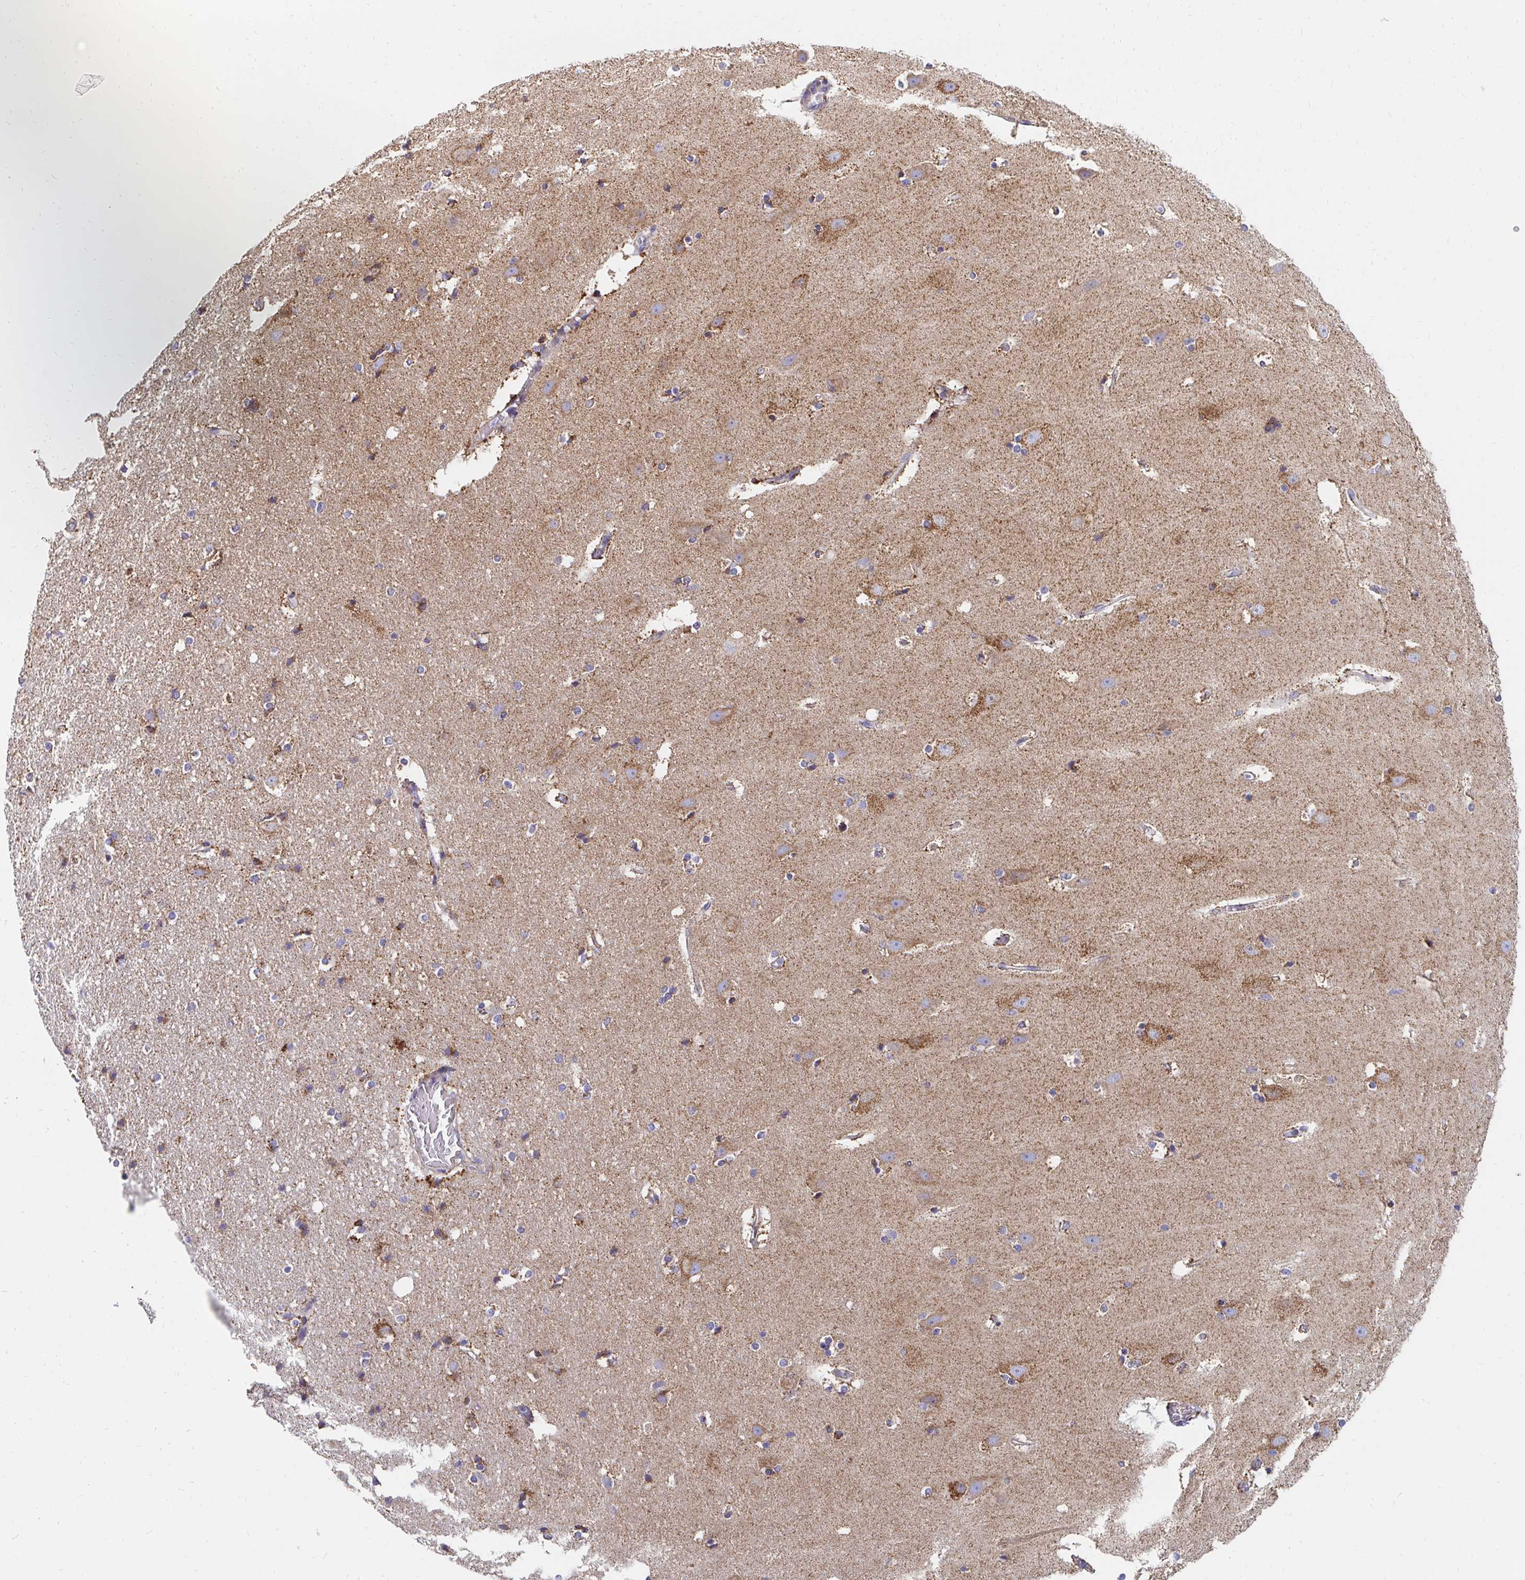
{"staining": {"intensity": "moderate", "quantity": "<25%", "location": "cytoplasmic/membranous"}, "tissue": "hippocampus", "cell_type": "Glial cells", "image_type": "normal", "snomed": [{"axis": "morphology", "description": "Normal tissue, NOS"}, {"axis": "topography", "description": "Hippocampus"}], "caption": "Immunohistochemical staining of unremarkable human hippocampus shows <25% levels of moderate cytoplasmic/membranous protein staining in about <25% of glial cells.", "gene": "PC", "patient": {"sex": "male", "age": 63}}